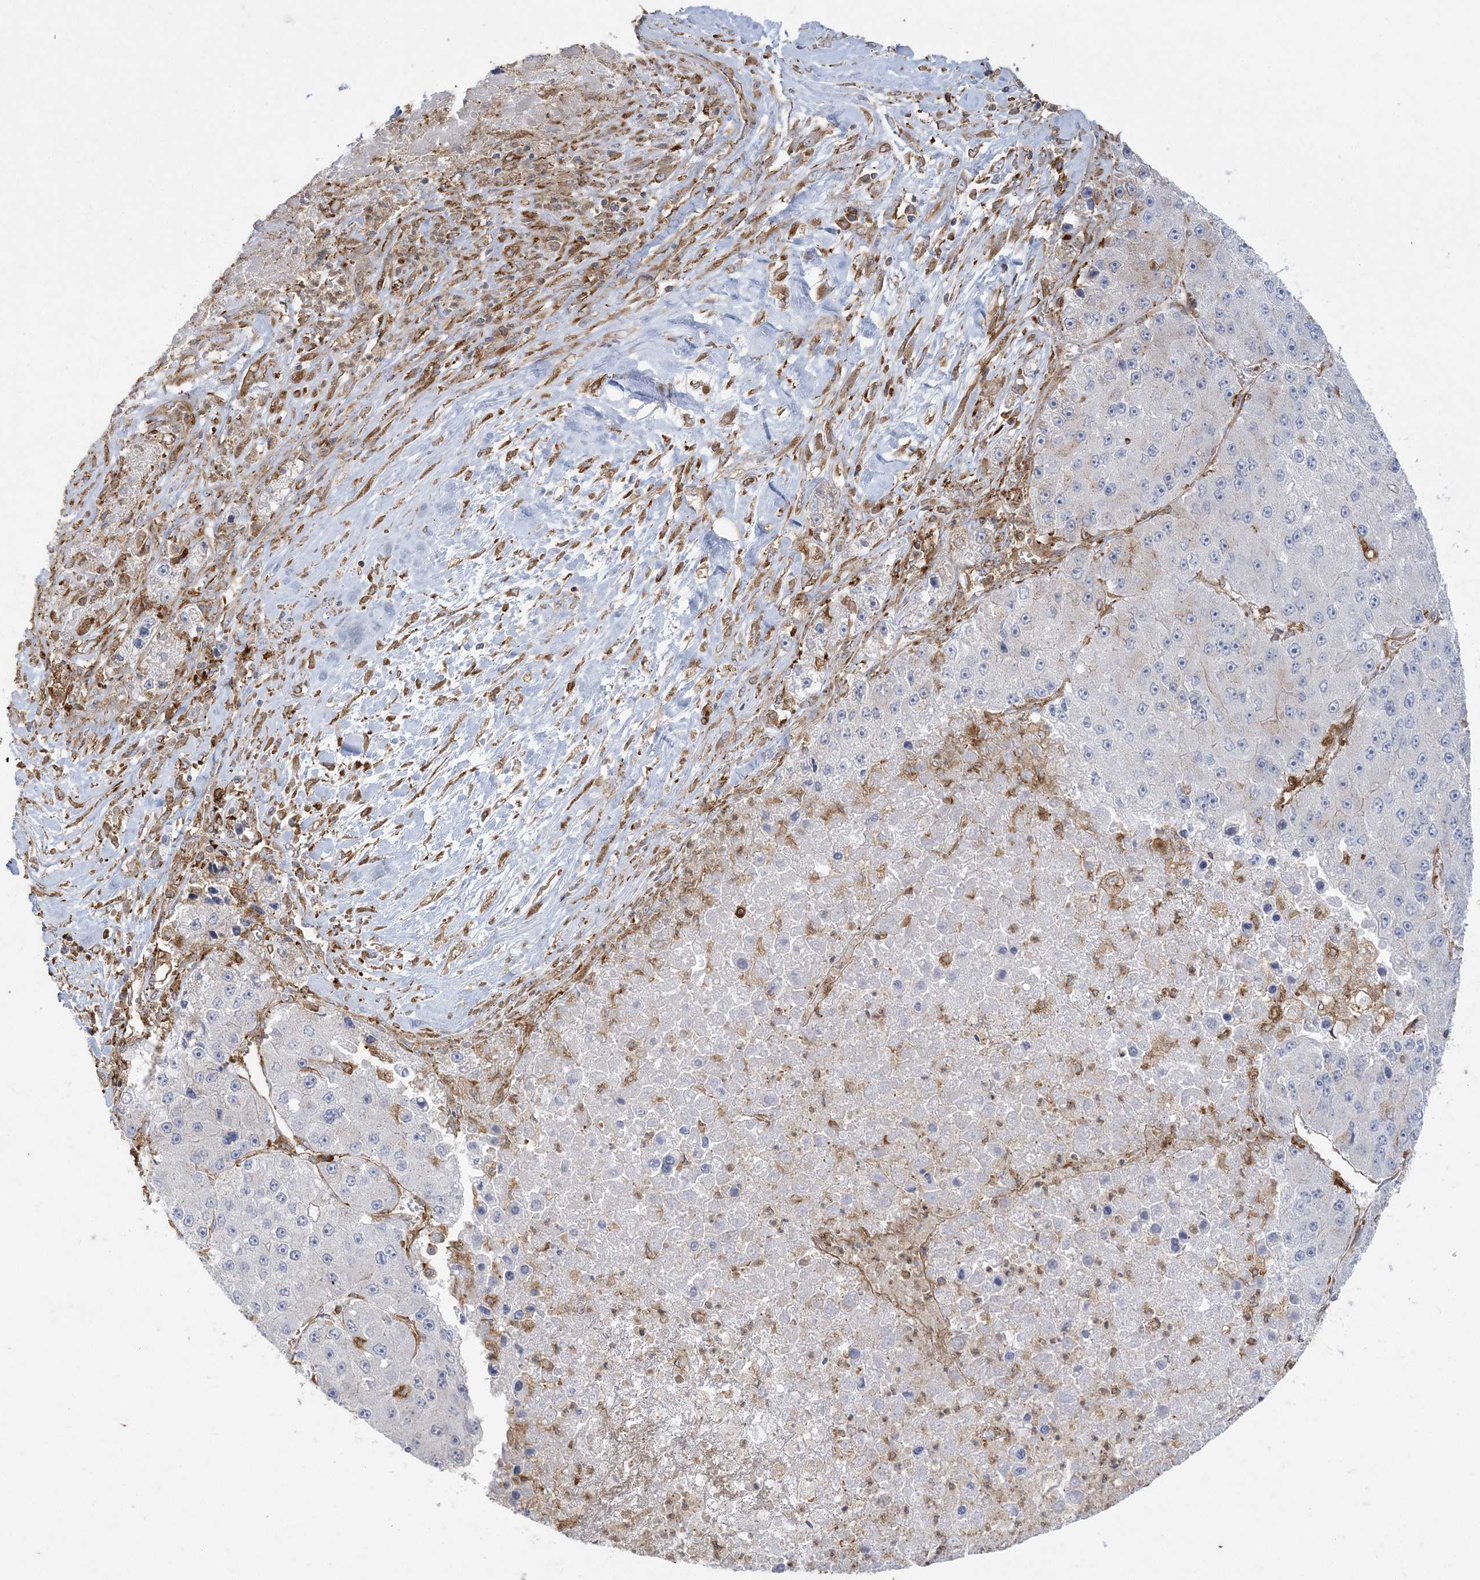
{"staining": {"intensity": "negative", "quantity": "none", "location": "none"}, "tissue": "liver cancer", "cell_type": "Tumor cells", "image_type": "cancer", "snomed": [{"axis": "morphology", "description": "Carcinoma, Hepatocellular, NOS"}, {"axis": "topography", "description": "Liver"}], "caption": "This image is of liver cancer stained with immunohistochemistry to label a protein in brown with the nuclei are counter-stained blue. There is no positivity in tumor cells.", "gene": "DERL3", "patient": {"sex": "female", "age": 73}}